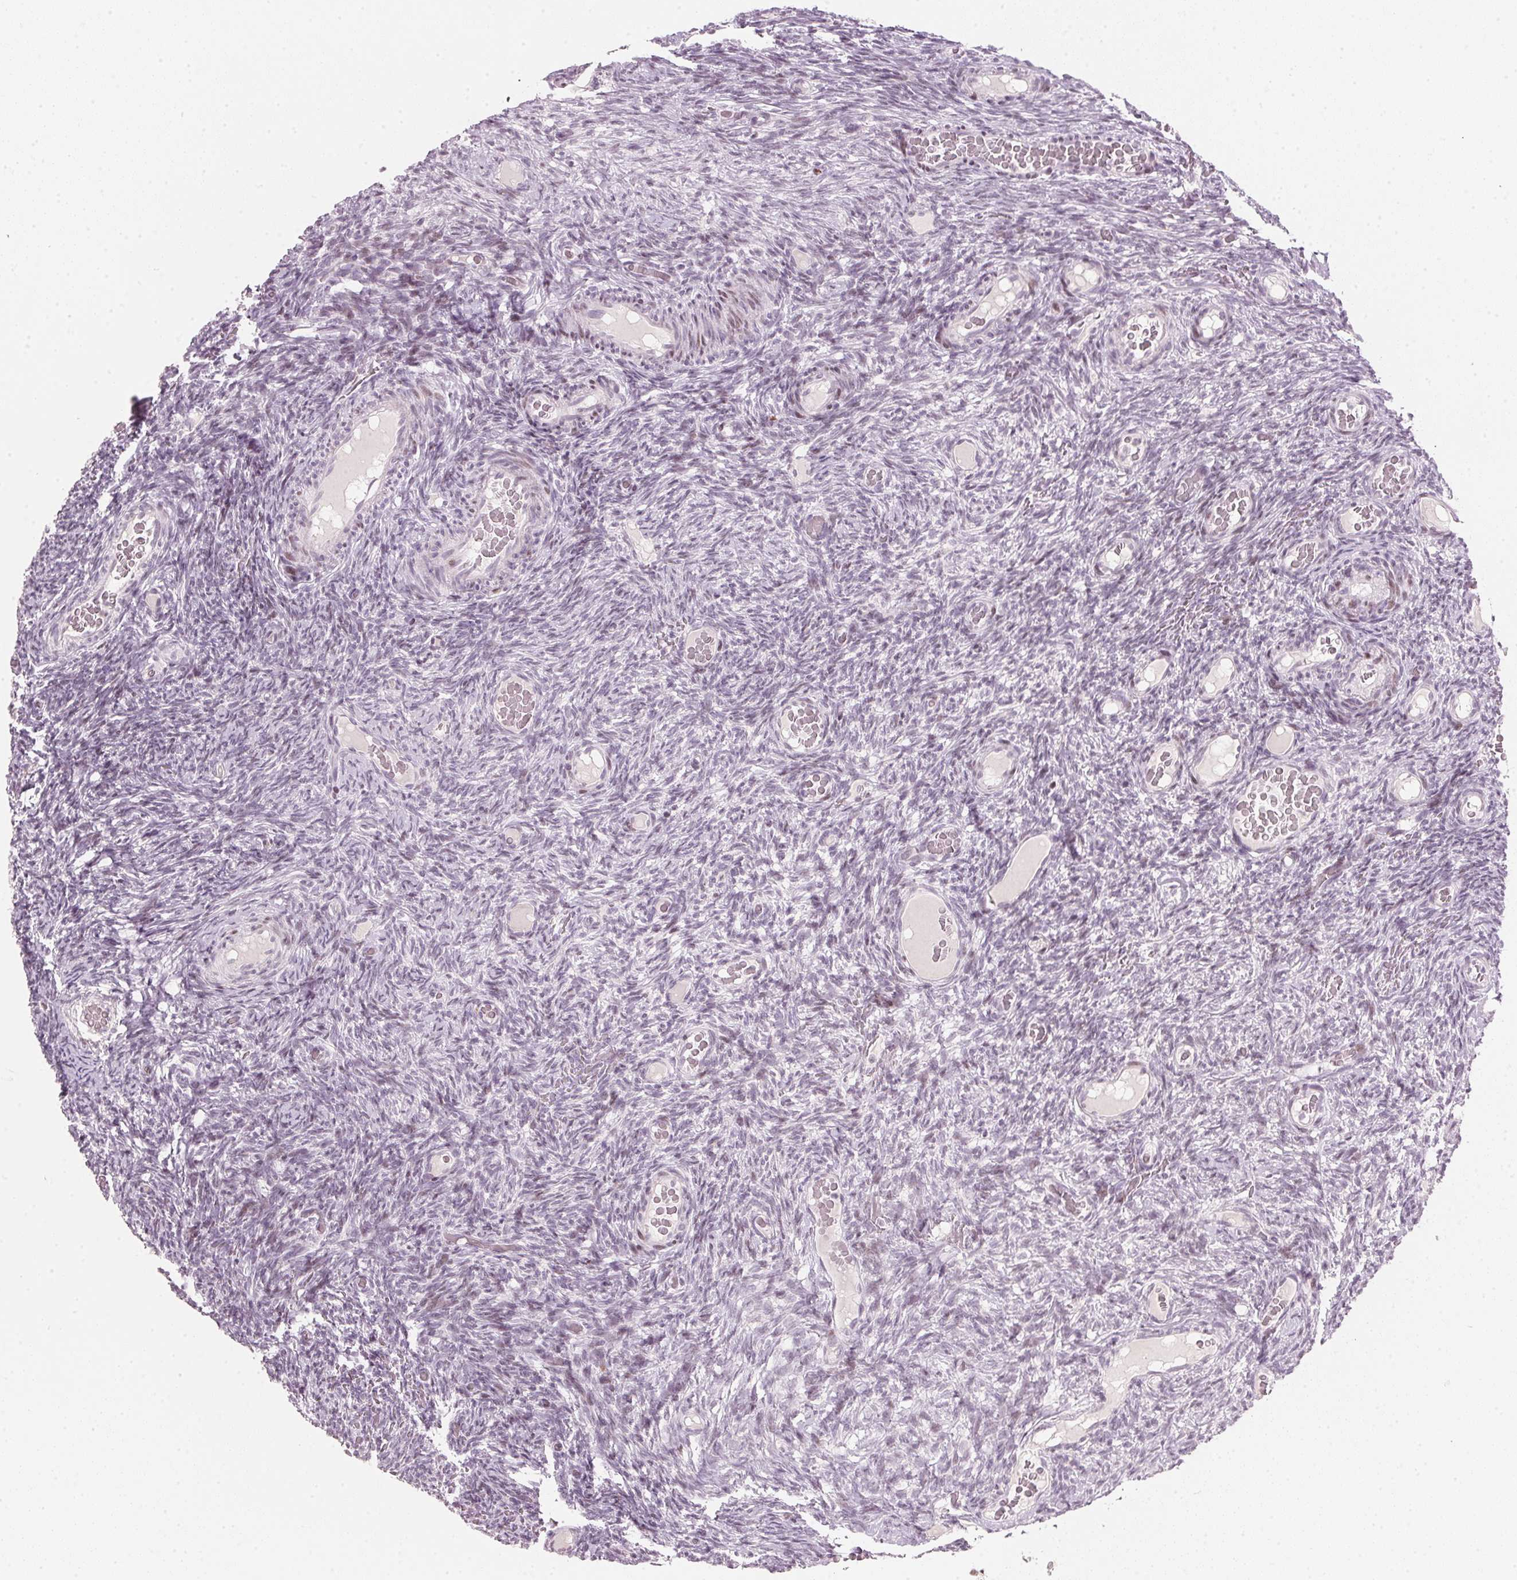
{"staining": {"intensity": "negative", "quantity": "none", "location": "none"}, "tissue": "ovary", "cell_type": "Ovarian stroma cells", "image_type": "normal", "snomed": [{"axis": "morphology", "description": "Normal tissue, NOS"}, {"axis": "topography", "description": "Ovary"}], "caption": "An IHC micrograph of benign ovary is shown. There is no staining in ovarian stroma cells of ovary.", "gene": "SFRP4", "patient": {"sex": "female", "age": 34}}